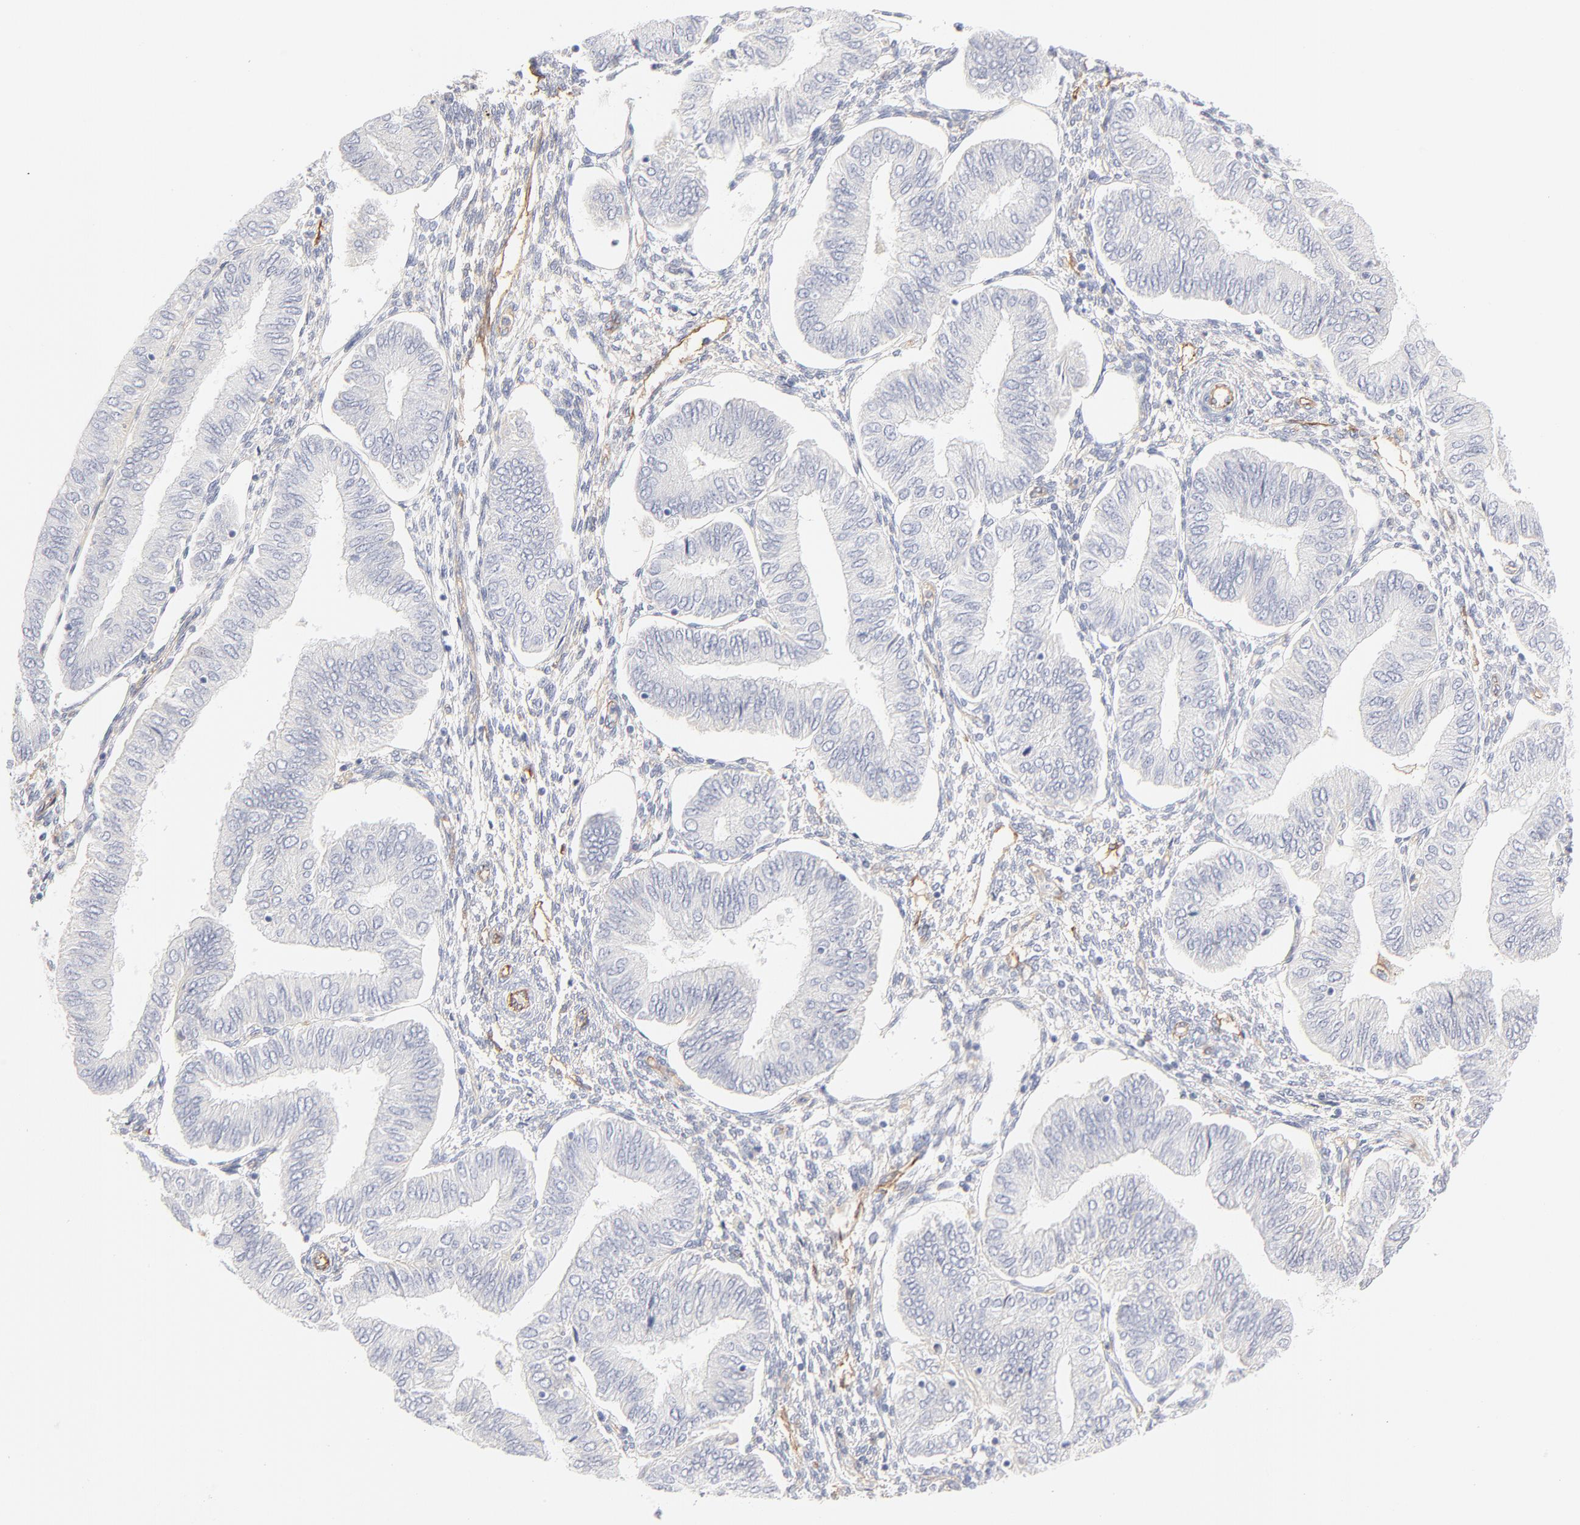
{"staining": {"intensity": "negative", "quantity": "none", "location": "none"}, "tissue": "endometrial cancer", "cell_type": "Tumor cells", "image_type": "cancer", "snomed": [{"axis": "morphology", "description": "Adenocarcinoma, NOS"}, {"axis": "topography", "description": "Endometrium"}], "caption": "A high-resolution image shows IHC staining of endometrial adenocarcinoma, which displays no significant expression in tumor cells.", "gene": "ITGA5", "patient": {"sex": "female", "age": 51}}